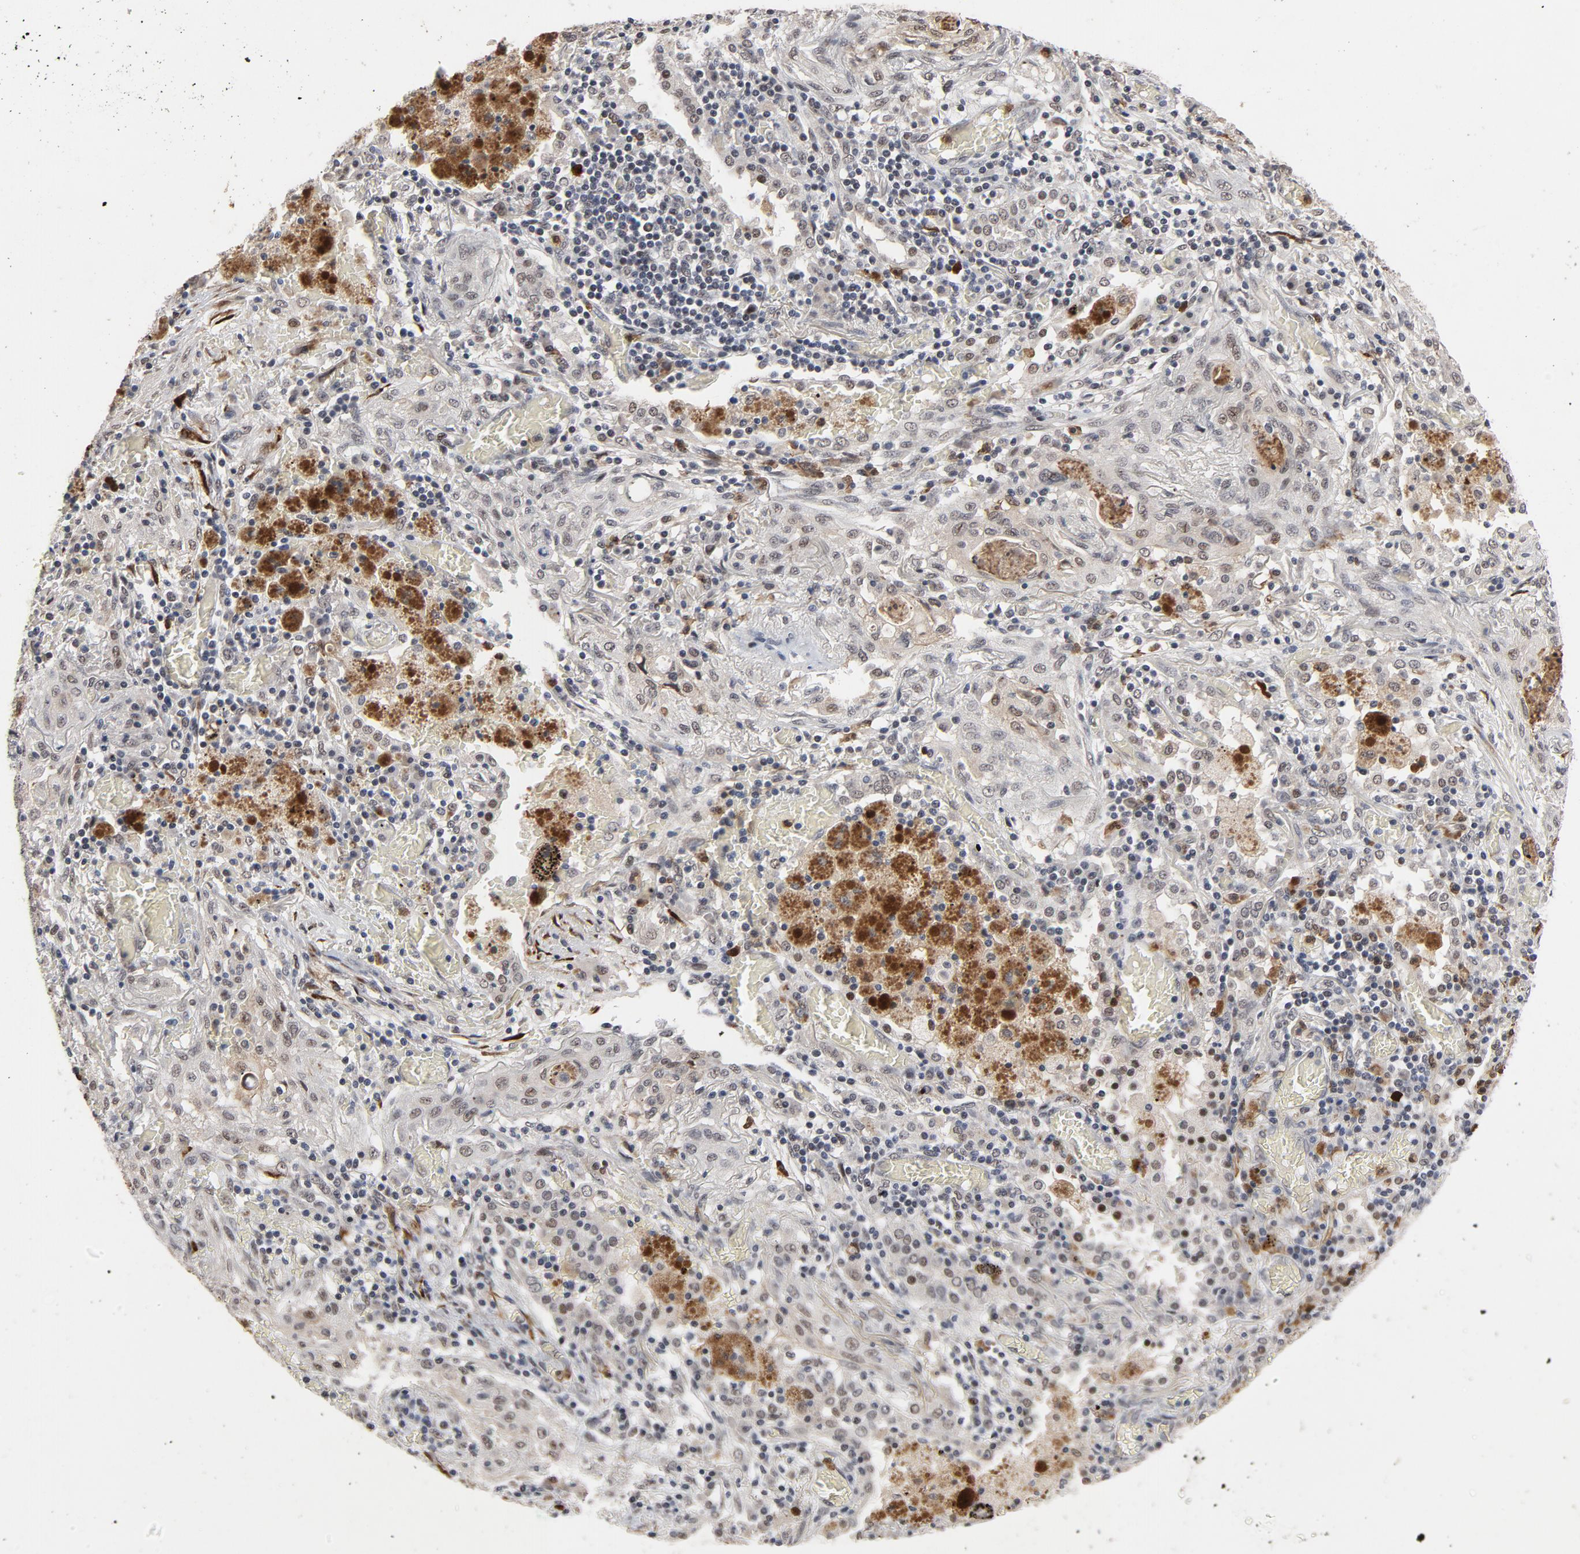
{"staining": {"intensity": "negative", "quantity": "none", "location": "none"}, "tissue": "lung cancer", "cell_type": "Tumor cells", "image_type": "cancer", "snomed": [{"axis": "morphology", "description": "Squamous cell carcinoma, NOS"}, {"axis": "topography", "description": "Lung"}], "caption": "This is an immunohistochemistry (IHC) histopathology image of lung cancer. There is no expression in tumor cells.", "gene": "RTL5", "patient": {"sex": "female", "age": 47}}